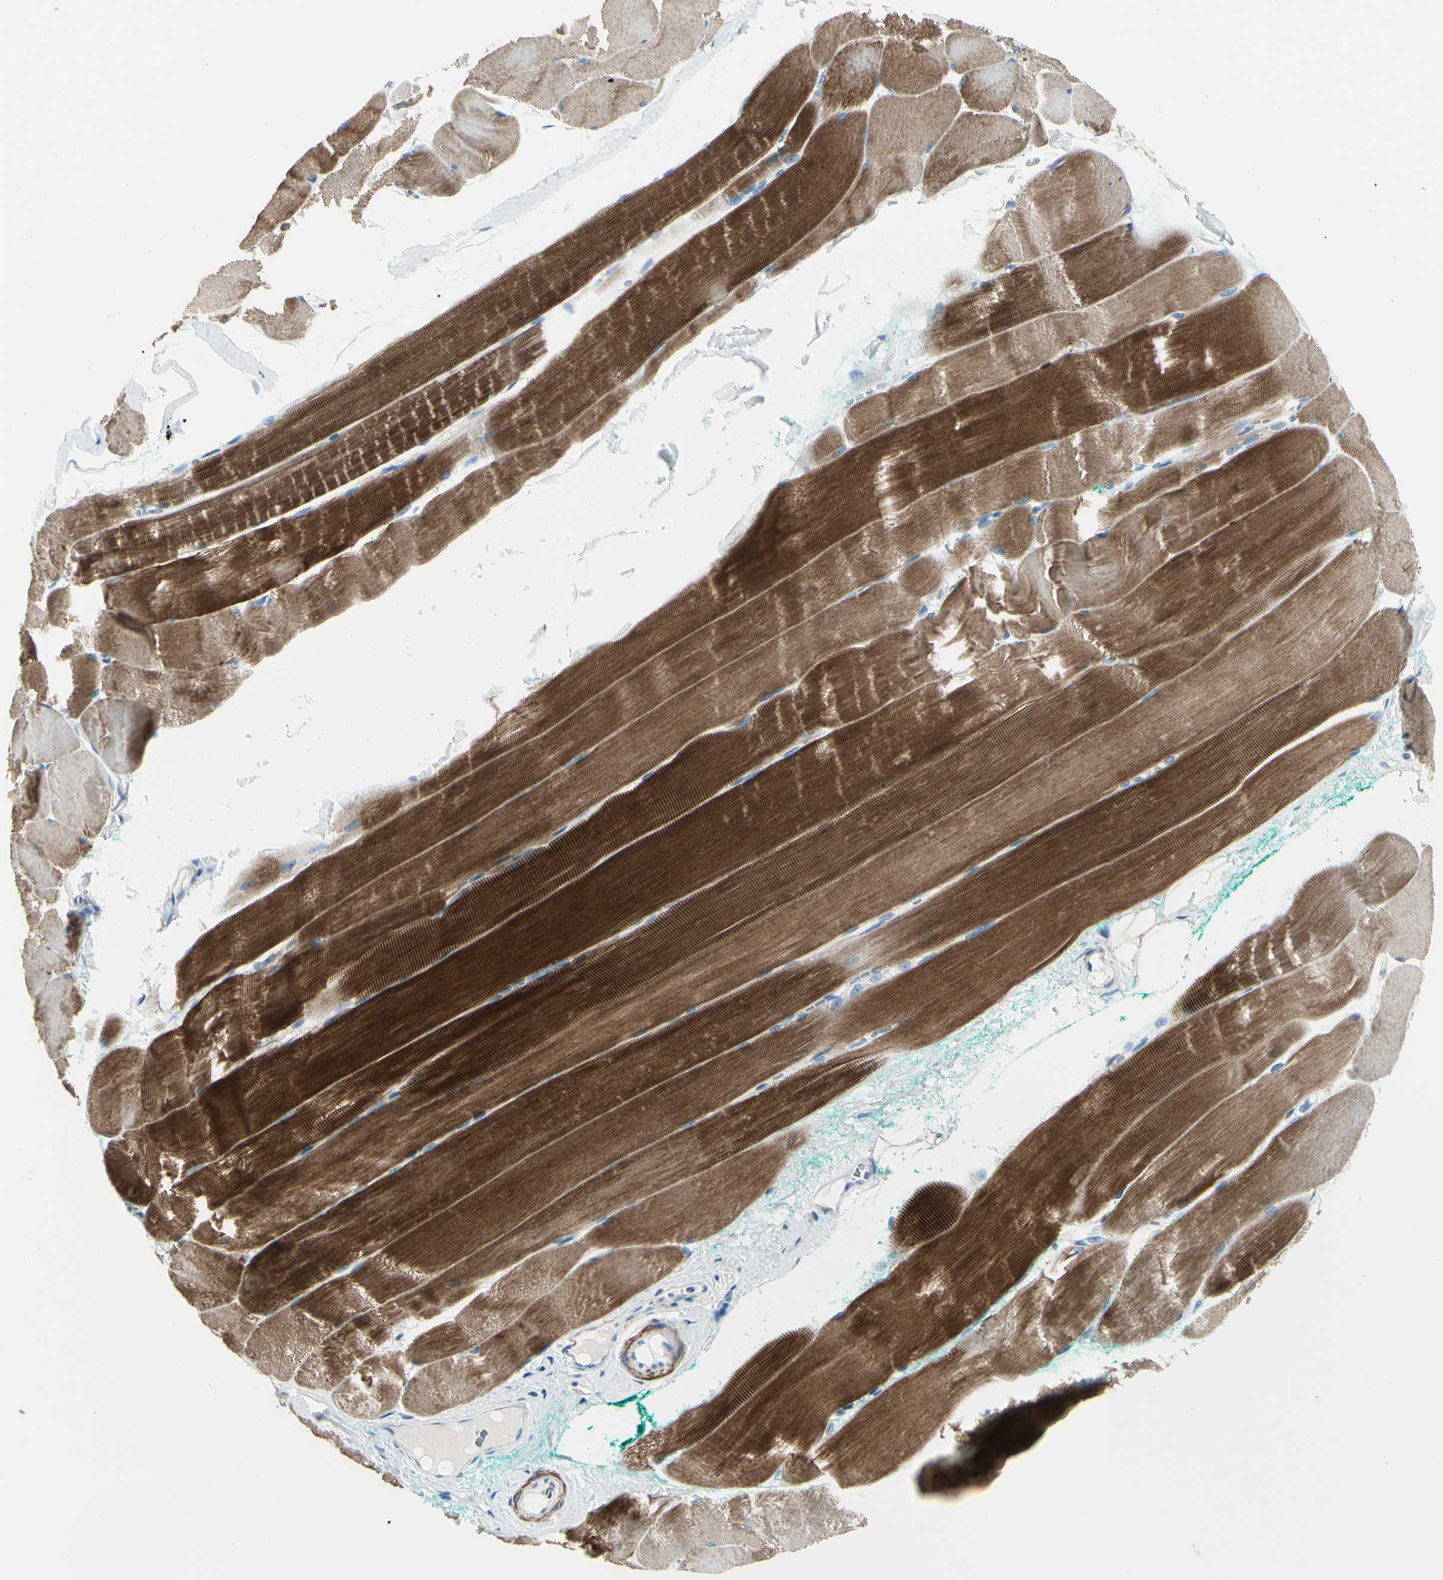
{"staining": {"intensity": "strong", "quantity": ">75%", "location": "cytoplasmic/membranous"}, "tissue": "skeletal muscle", "cell_type": "Myocytes", "image_type": "normal", "snomed": [{"axis": "morphology", "description": "Normal tissue, NOS"}, {"axis": "morphology", "description": "Squamous cell carcinoma, NOS"}, {"axis": "topography", "description": "Skeletal muscle"}], "caption": "DAB immunohistochemical staining of unremarkable human skeletal muscle reveals strong cytoplasmic/membranous protein staining in about >75% of myocytes. (DAB IHC with brightfield microscopy, high magnification).", "gene": "CDH15", "patient": {"sex": "male", "age": 51}}